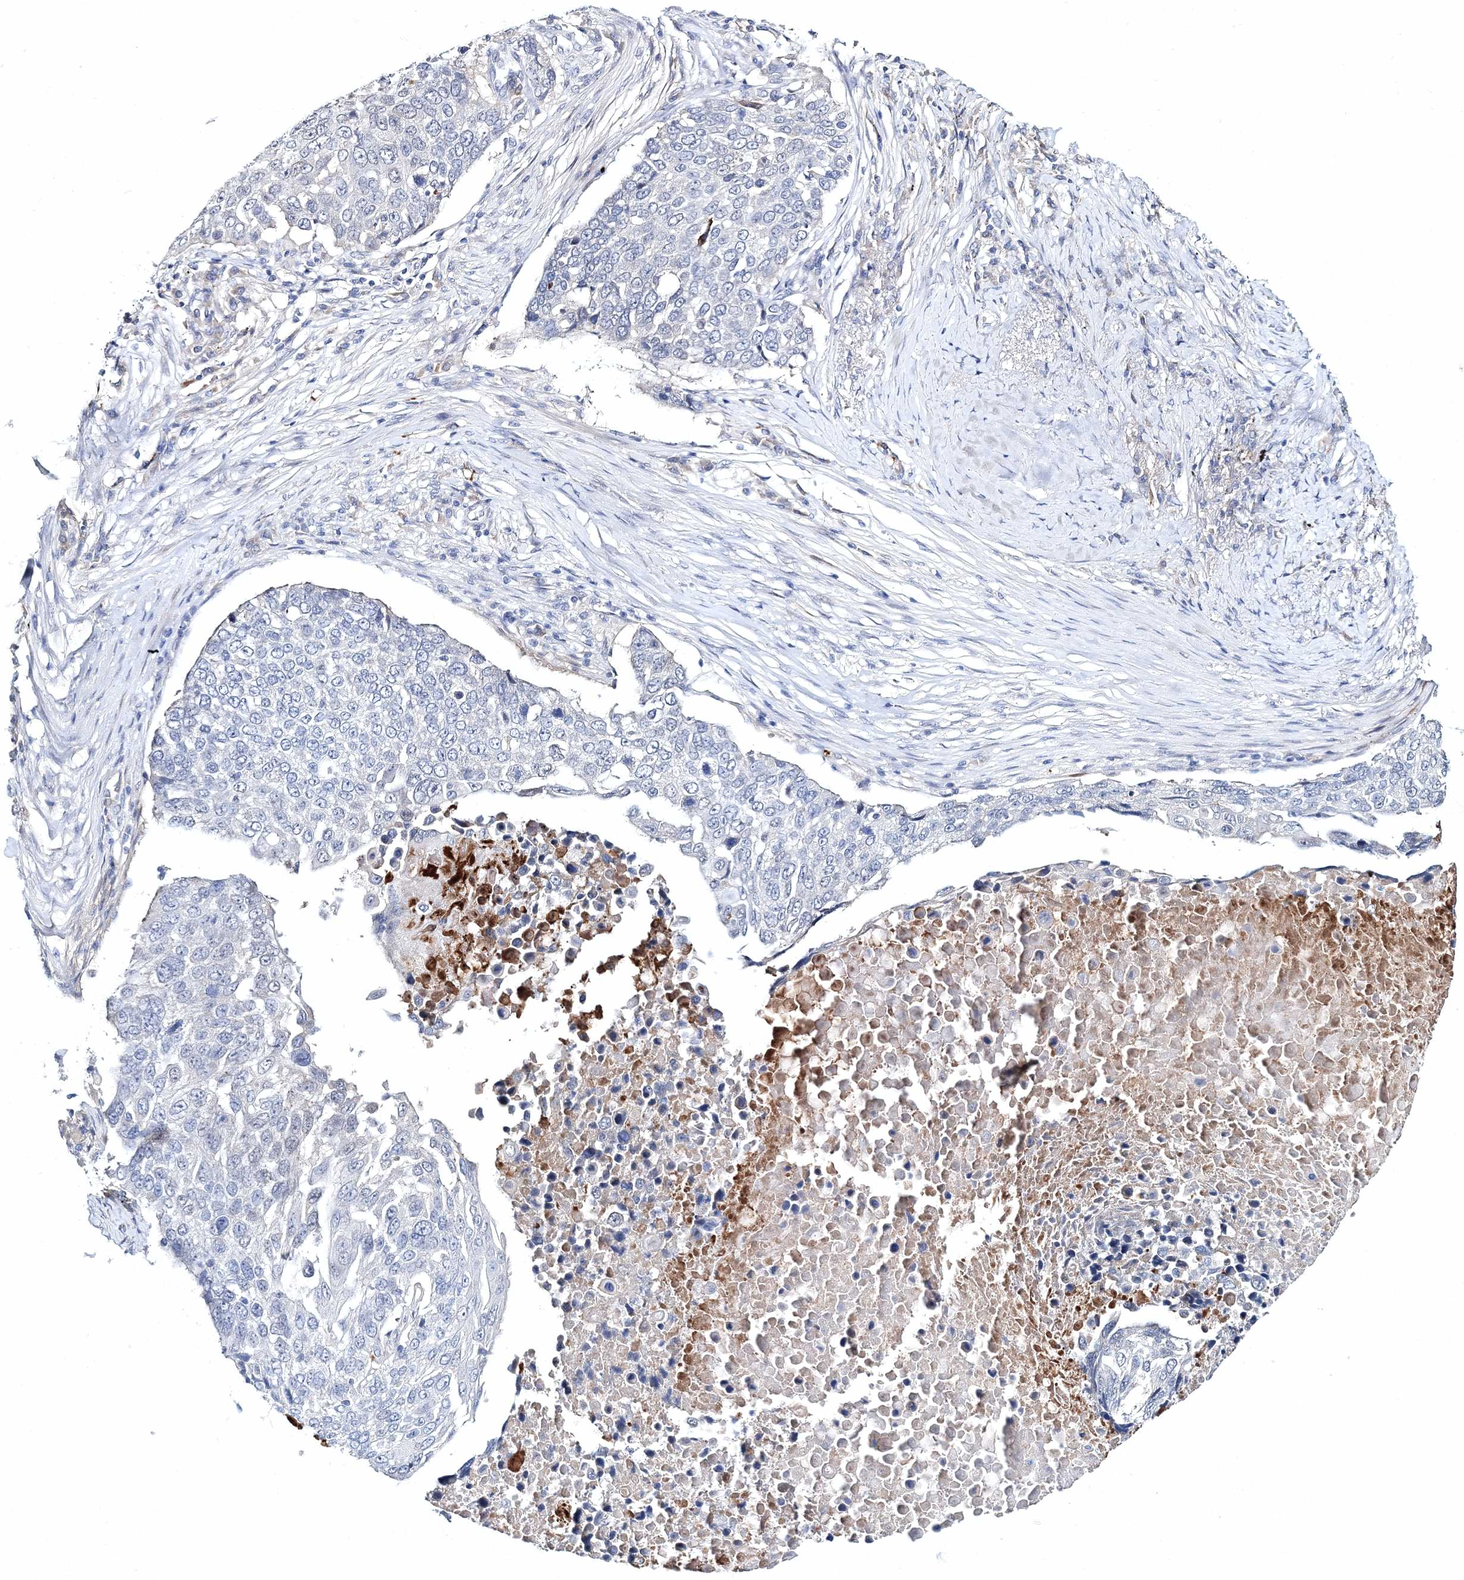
{"staining": {"intensity": "negative", "quantity": "none", "location": "none"}, "tissue": "lung cancer", "cell_type": "Tumor cells", "image_type": "cancer", "snomed": [{"axis": "morphology", "description": "Squamous cell carcinoma, NOS"}, {"axis": "topography", "description": "Lung"}], "caption": "Immunohistochemistry photomicrograph of human squamous cell carcinoma (lung) stained for a protein (brown), which displays no expression in tumor cells.", "gene": "MYOZ2", "patient": {"sex": "male", "age": 66}}